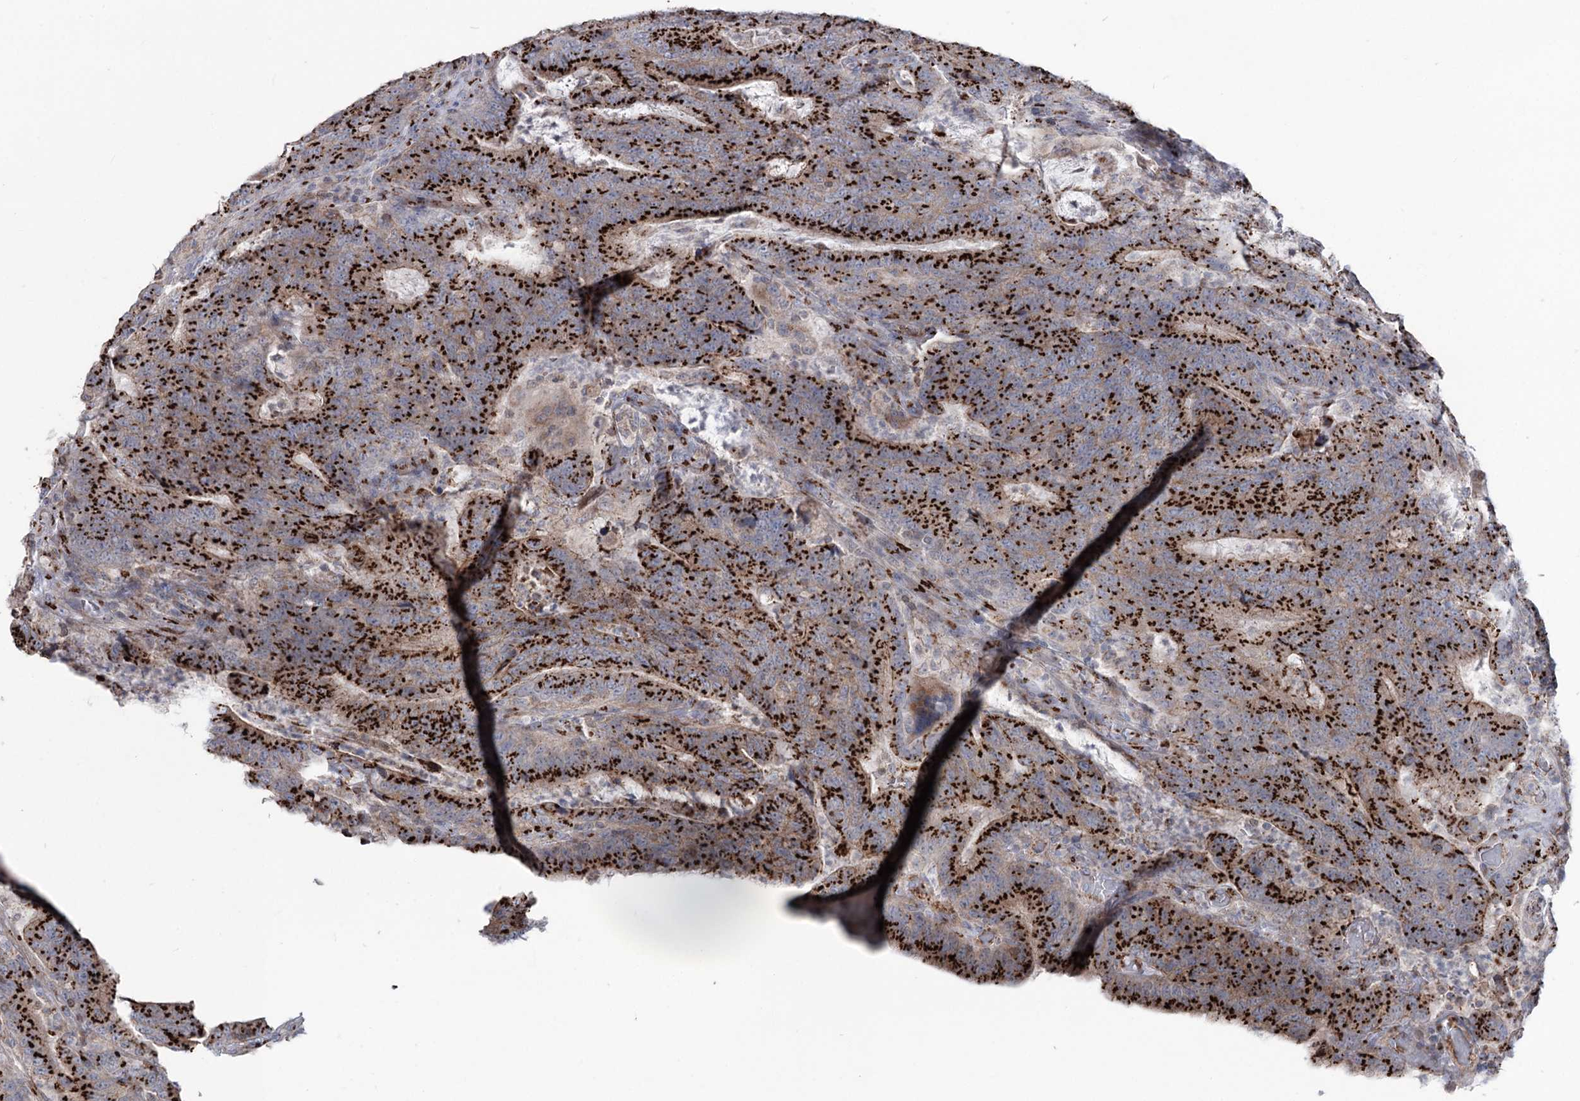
{"staining": {"intensity": "strong", "quantity": ">75%", "location": "cytoplasmic/membranous"}, "tissue": "colorectal cancer", "cell_type": "Tumor cells", "image_type": "cancer", "snomed": [{"axis": "morphology", "description": "Normal tissue, NOS"}, {"axis": "morphology", "description": "Adenocarcinoma, NOS"}, {"axis": "topography", "description": "Colon"}], "caption": "Colorectal cancer (adenocarcinoma) stained with immunohistochemistry exhibits strong cytoplasmic/membranous staining in approximately >75% of tumor cells.", "gene": "ARHGAP20", "patient": {"sex": "female", "age": 75}}